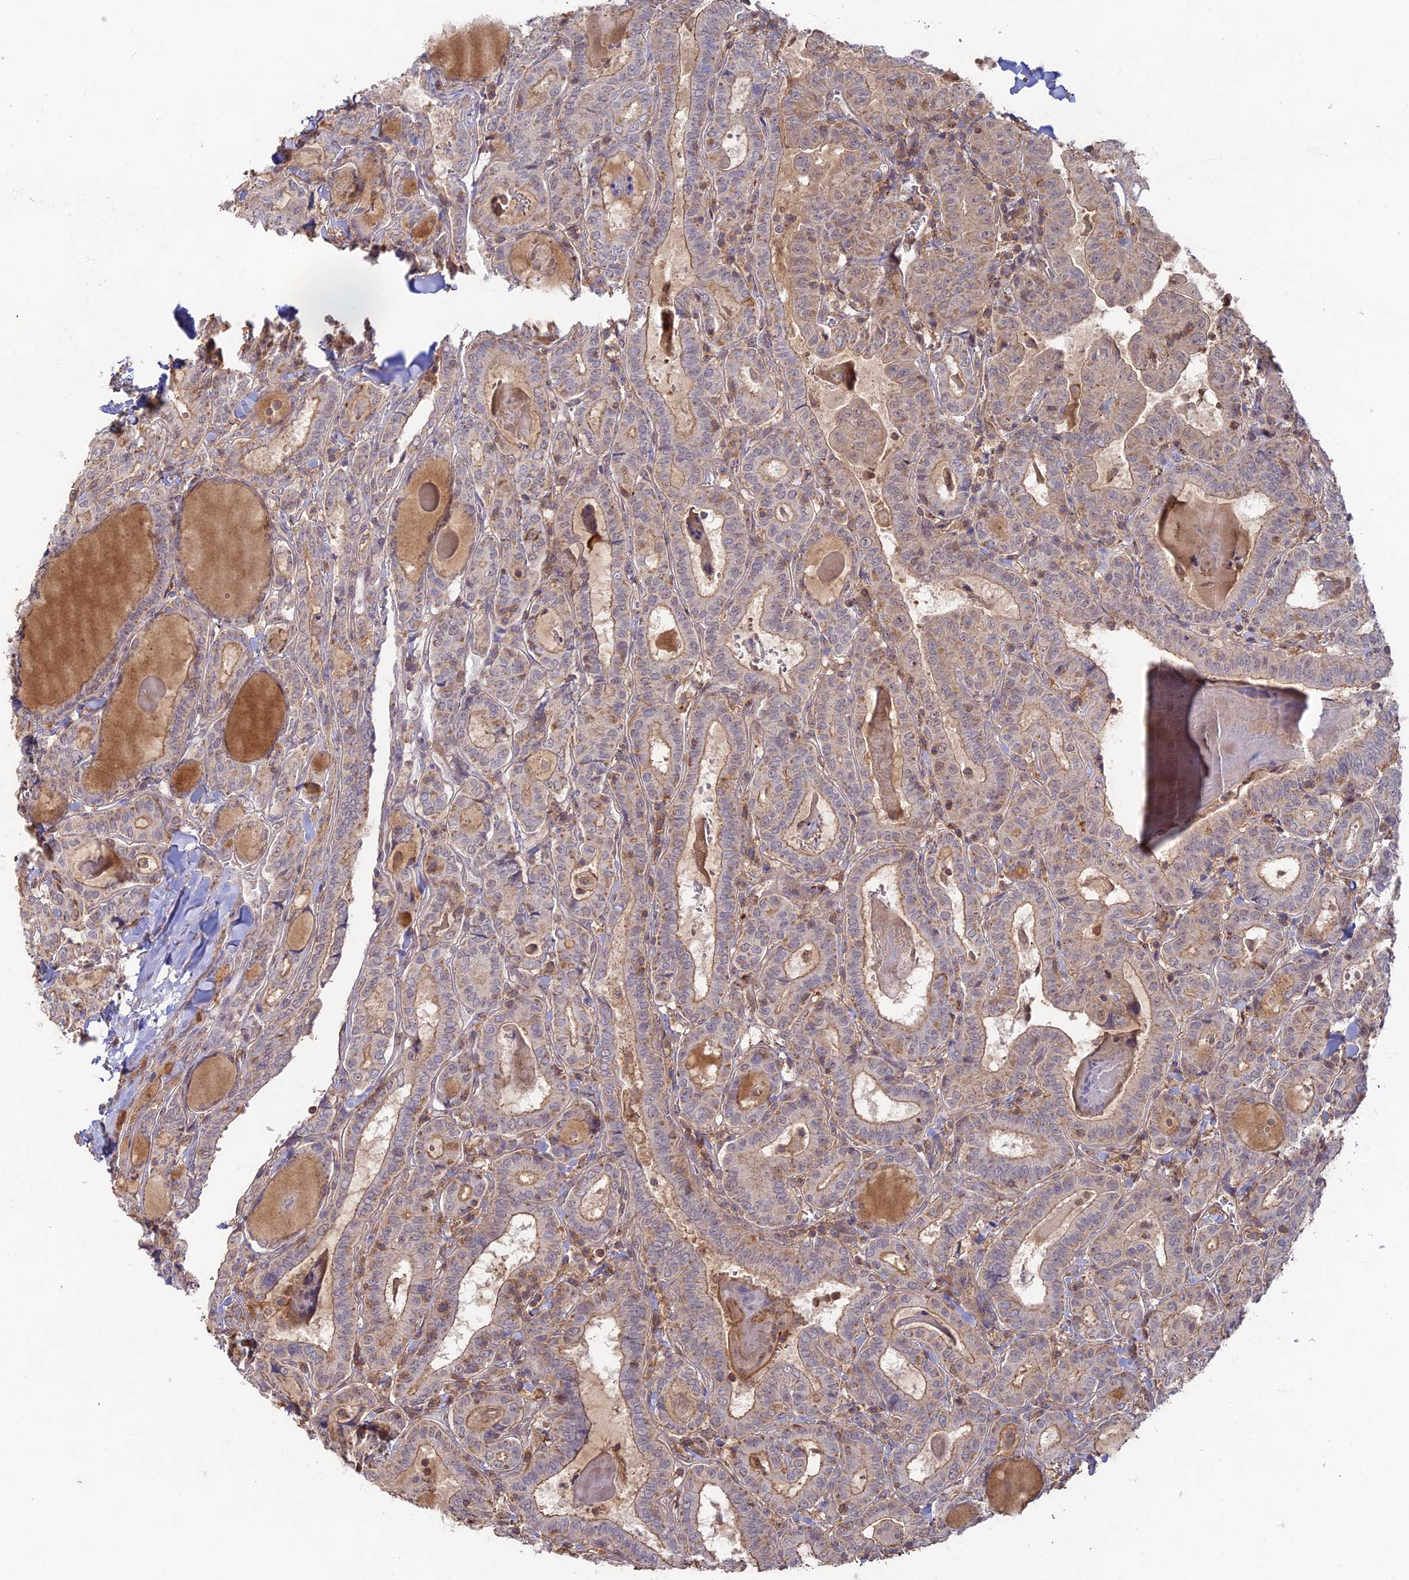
{"staining": {"intensity": "weak", "quantity": ">75%", "location": "cytoplasmic/membranous"}, "tissue": "thyroid cancer", "cell_type": "Tumor cells", "image_type": "cancer", "snomed": [{"axis": "morphology", "description": "Papillary adenocarcinoma, NOS"}, {"axis": "topography", "description": "Thyroid gland"}], "caption": "Immunohistochemistry histopathology image of neoplastic tissue: thyroid cancer stained using immunohistochemistry demonstrates low levels of weak protein expression localized specifically in the cytoplasmic/membranous of tumor cells, appearing as a cytoplasmic/membranous brown color.", "gene": "CLCF1", "patient": {"sex": "female", "age": 72}}